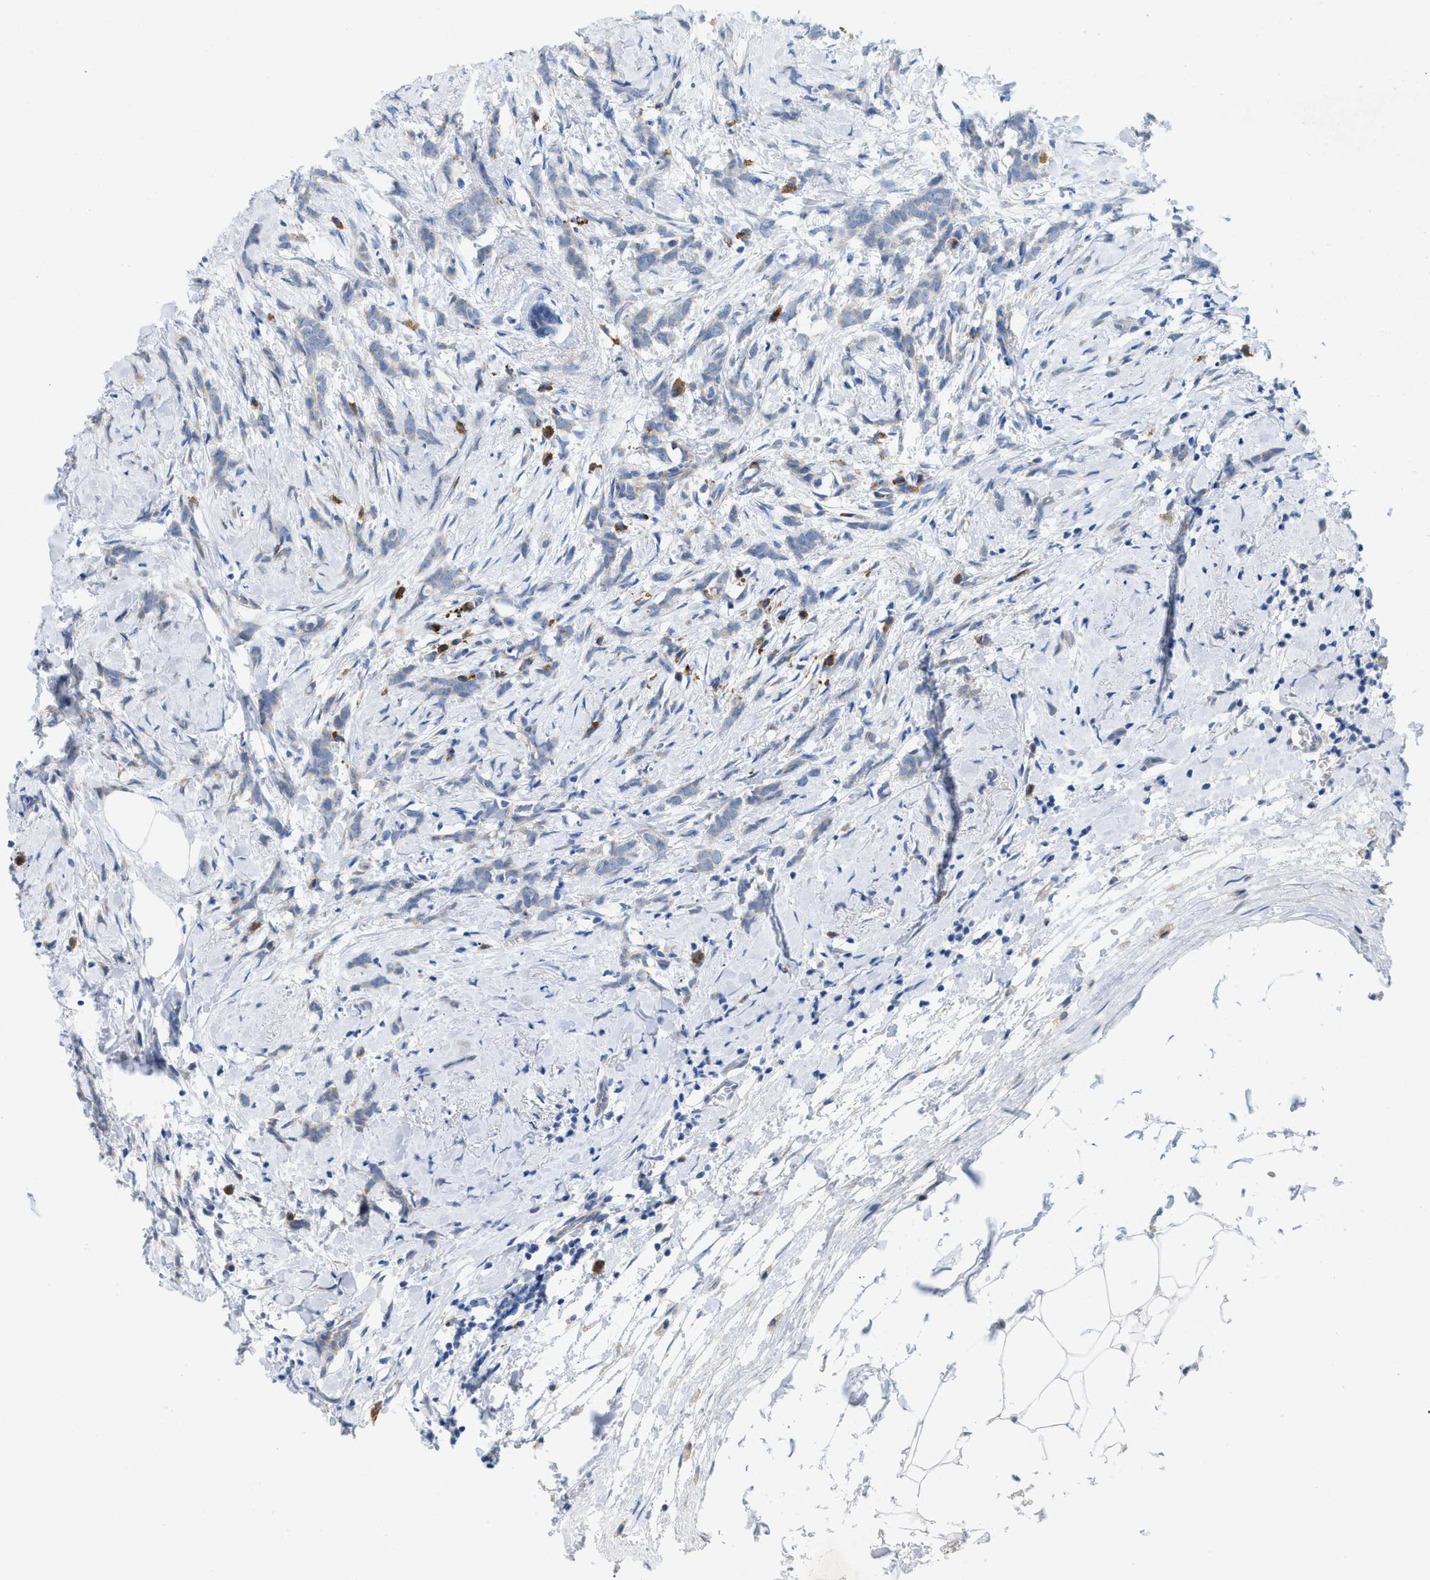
{"staining": {"intensity": "negative", "quantity": "none", "location": "none"}, "tissue": "breast cancer", "cell_type": "Tumor cells", "image_type": "cancer", "snomed": [{"axis": "morphology", "description": "Lobular carcinoma, in situ"}, {"axis": "morphology", "description": "Lobular carcinoma"}, {"axis": "topography", "description": "Breast"}], "caption": "The micrograph reveals no staining of tumor cells in breast cancer.", "gene": "DYNC2I1", "patient": {"sex": "female", "age": 41}}